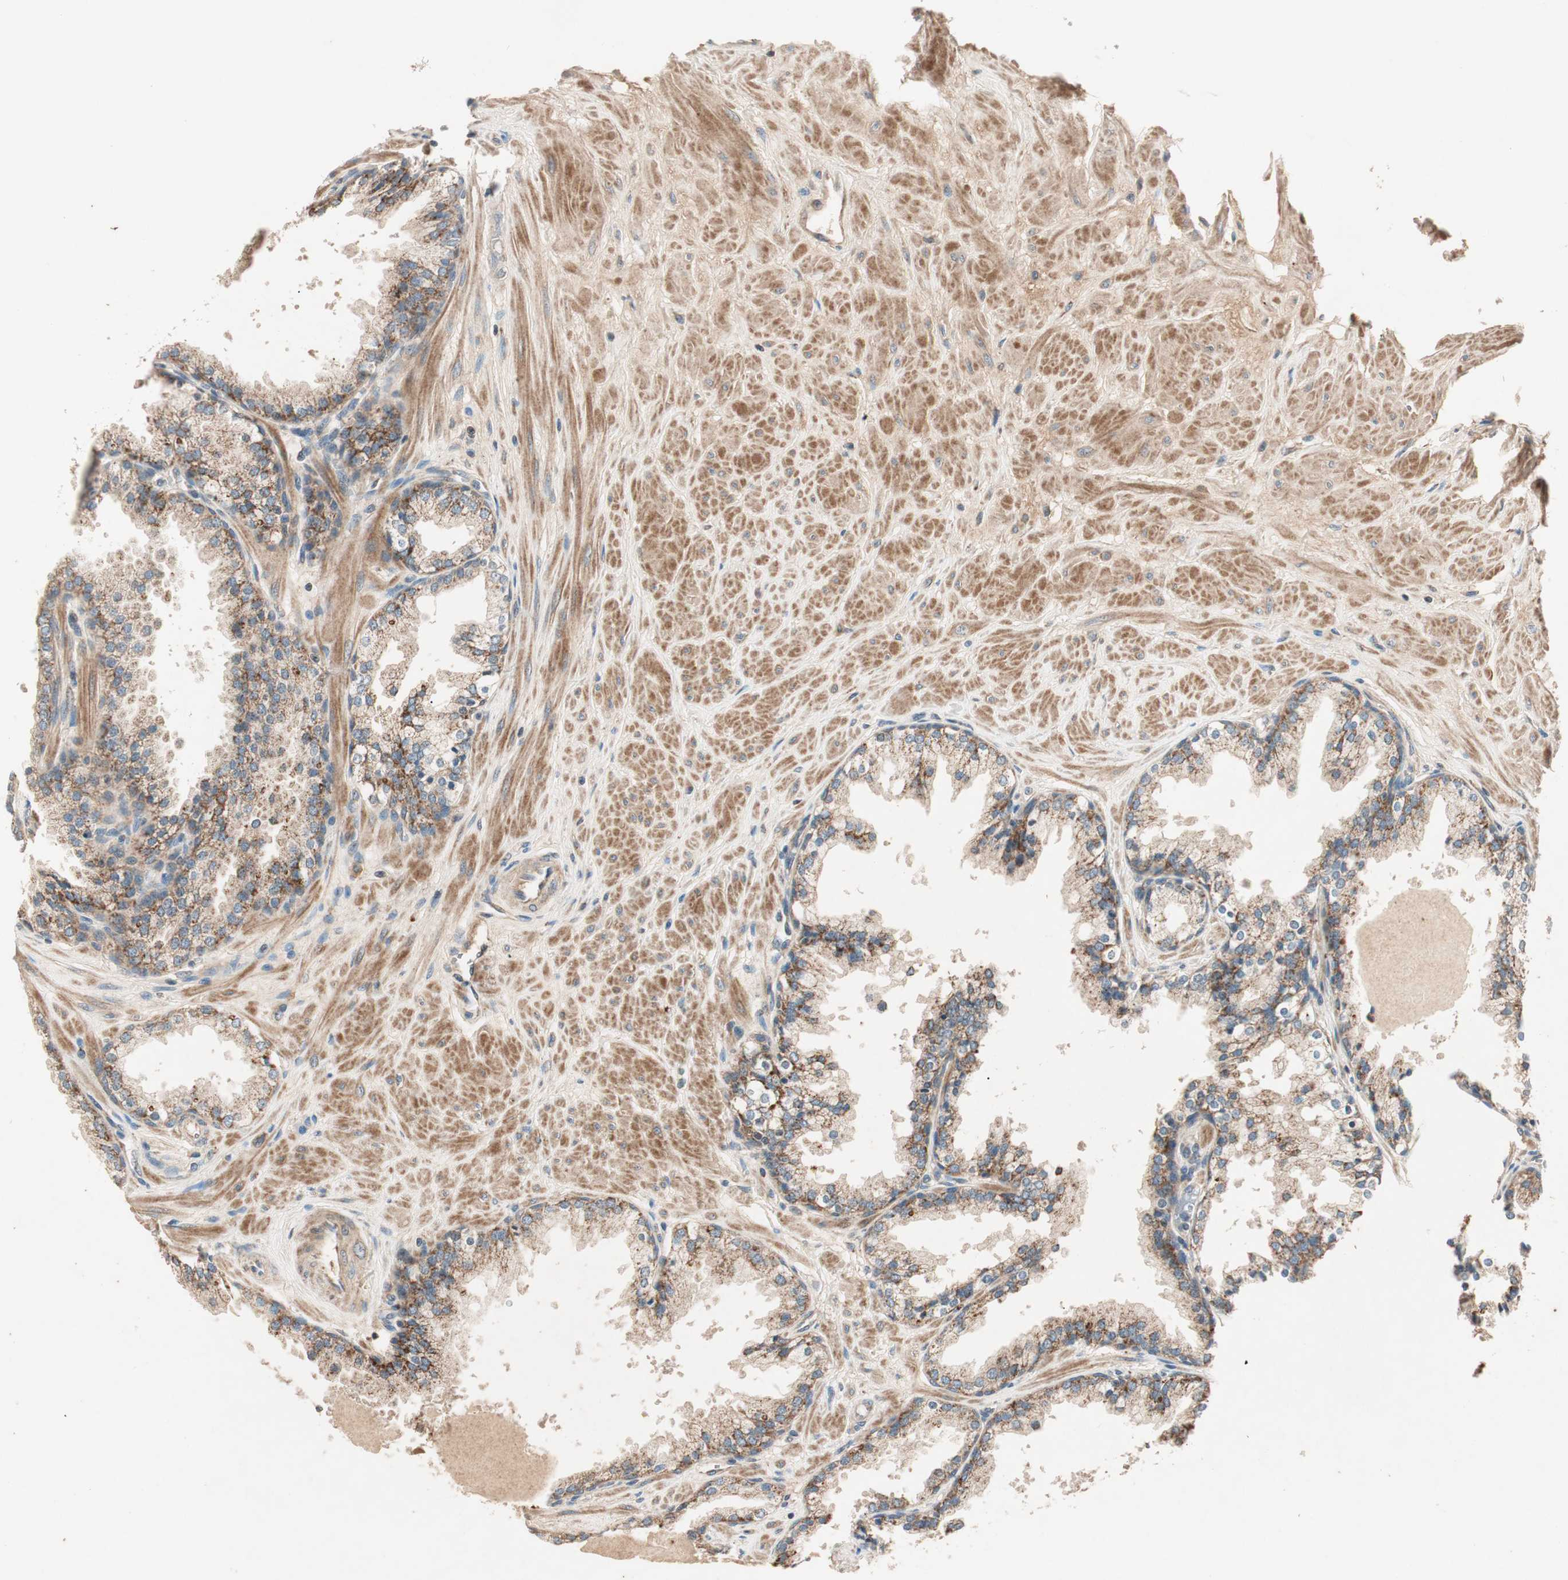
{"staining": {"intensity": "moderate", "quantity": "25%-75%", "location": "cytoplasmic/membranous"}, "tissue": "prostate", "cell_type": "Glandular cells", "image_type": "normal", "snomed": [{"axis": "morphology", "description": "Normal tissue, NOS"}, {"axis": "topography", "description": "Prostate"}], "caption": "Moderate cytoplasmic/membranous staining is appreciated in about 25%-75% of glandular cells in benign prostate.", "gene": "HPN", "patient": {"sex": "male", "age": 51}}